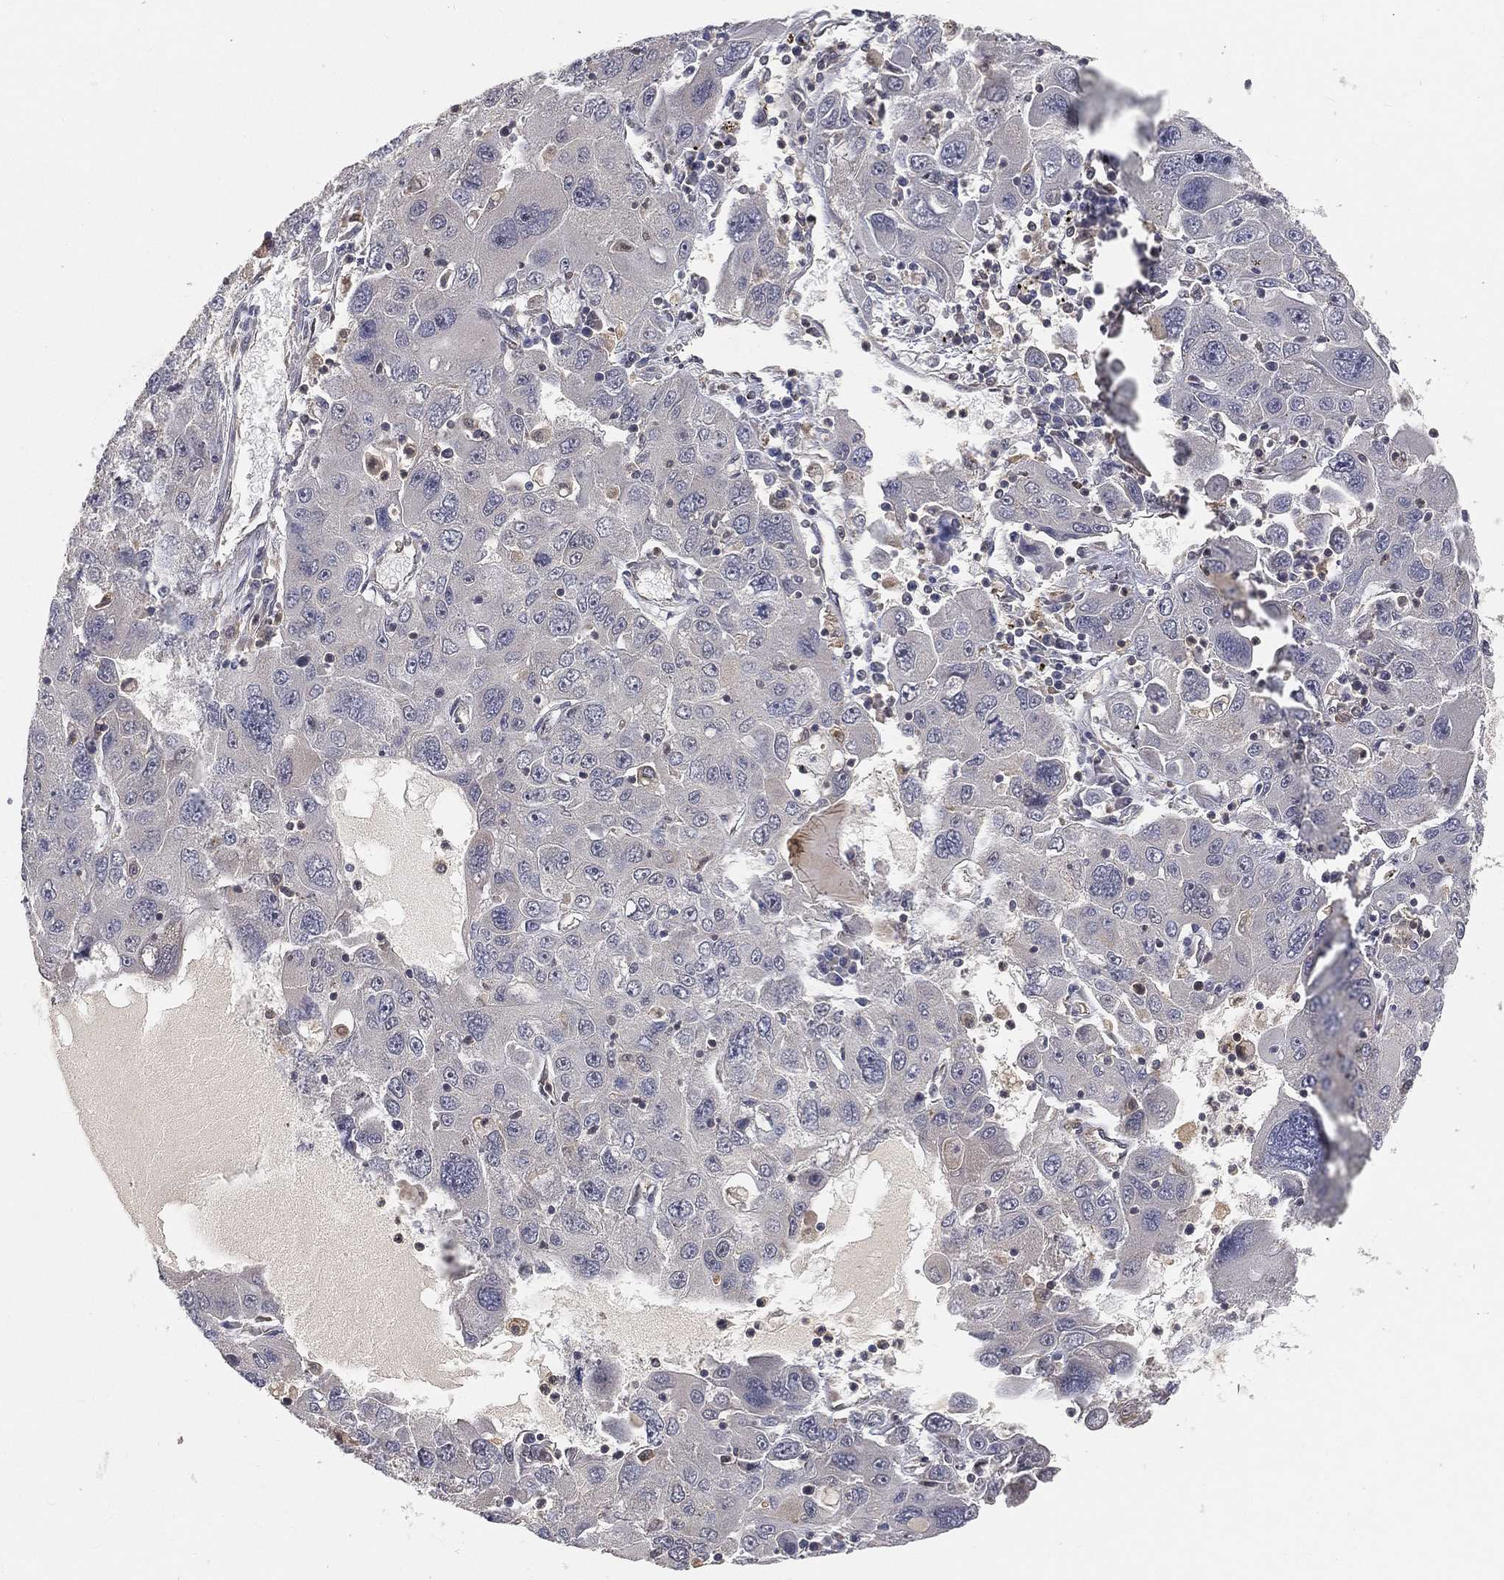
{"staining": {"intensity": "negative", "quantity": "none", "location": "none"}, "tissue": "stomach cancer", "cell_type": "Tumor cells", "image_type": "cancer", "snomed": [{"axis": "morphology", "description": "Adenocarcinoma, NOS"}, {"axis": "topography", "description": "Stomach"}], "caption": "There is no significant expression in tumor cells of stomach cancer.", "gene": "MAPK1", "patient": {"sex": "male", "age": 56}}